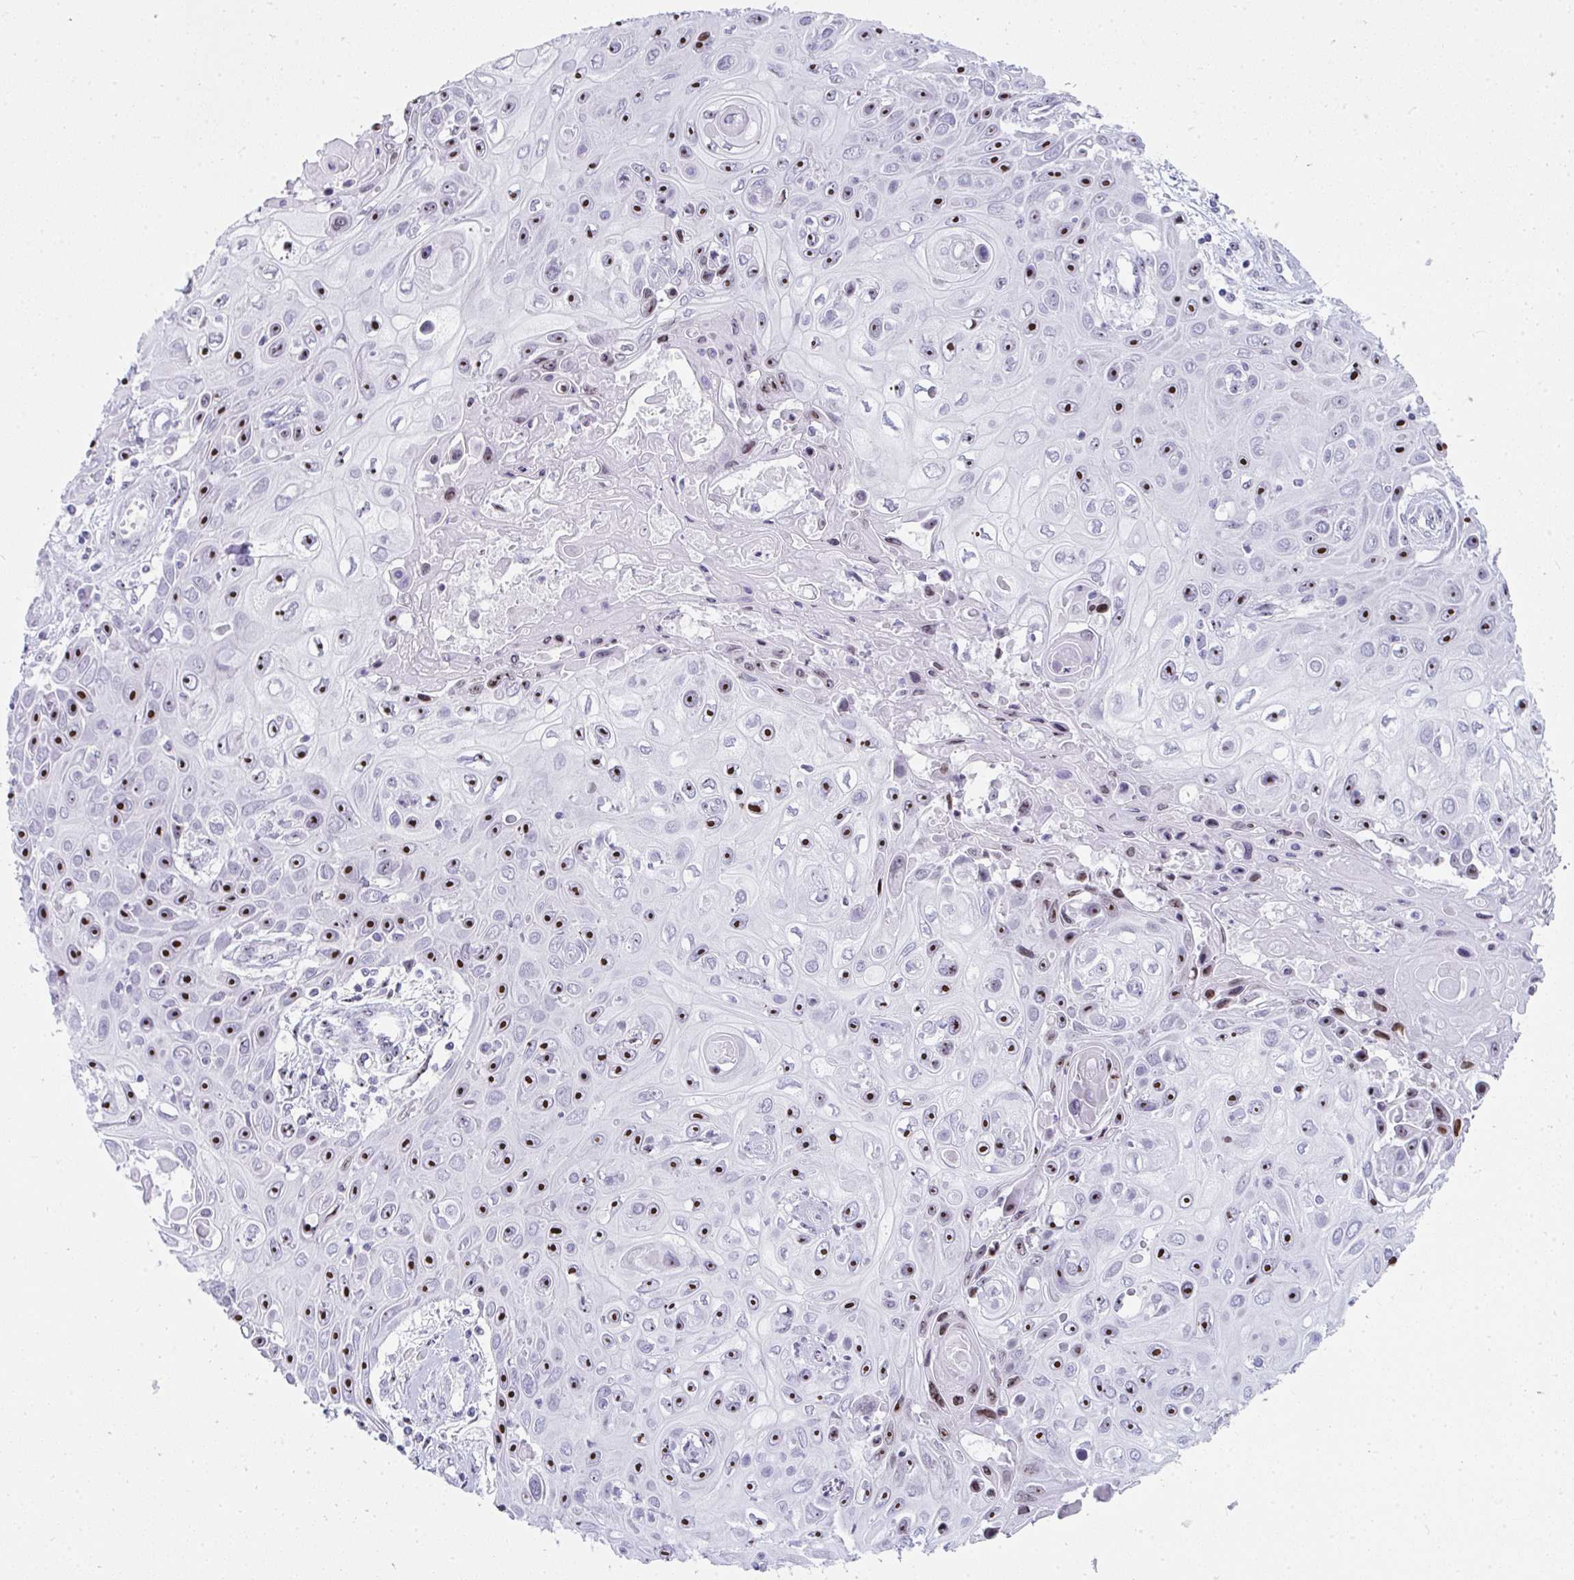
{"staining": {"intensity": "strong", "quantity": ">75%", "location": "nuclear"}, "tissue": "skin cancer", "cell_type": "Tumor cells", "image_type": "cancer", "snomed": [{"axis": "morphology", "description": "Squamous cell carcinoma, NOS"}, {"axis": "topography", "description": "Skin"}], "caption": "Approximately >75% of tumor cells in human skin cancer (squamous cell carcinoma) display strong nuclear protein positivity as visualized by brown immunohistochemical staining.", "gene": "NOP10", "patient": {"sex": "male", "age": 82}}